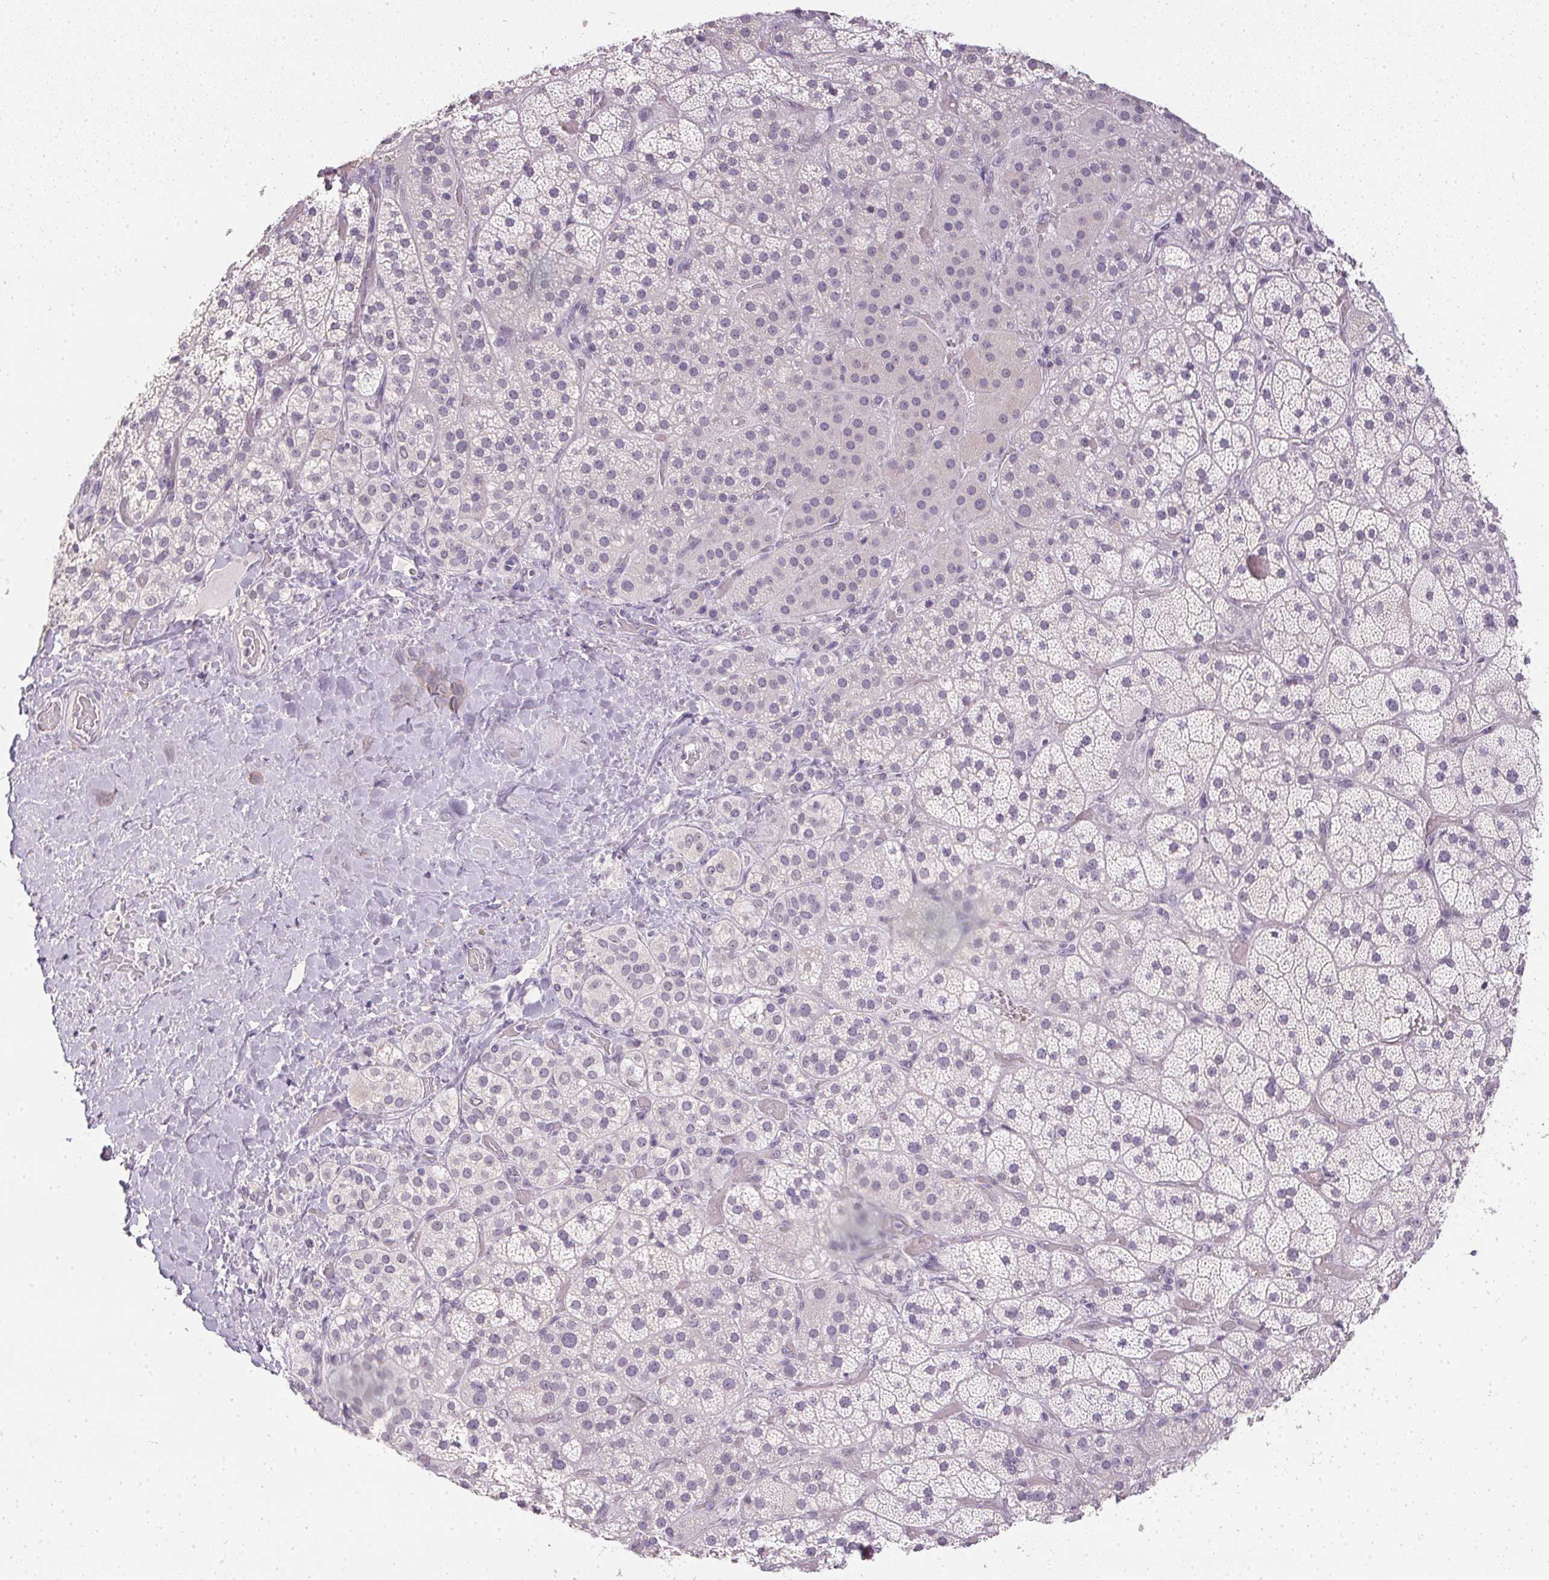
{"staining": {"intensity": "negative", "quantity": "none", "location": "none"}, "tissue": "adrenal gland", "cell_type": "Glandular cells", "image_type": "normal", "snomed": [{"axis": "morphology", "description": "Normal tissue, NOS"}, {"axis": "topography", "description": "Adrenal gland"}], "caption": "The image demonstrates no staining of glandular cells in benign adrenal gland. (DAB (3,3'-diaminobenzidine) immunohistochemistry (IHC) with hematoxylin counter stain).", "gene": "PPY", "patient": {"sex": "male", "age": 57}}